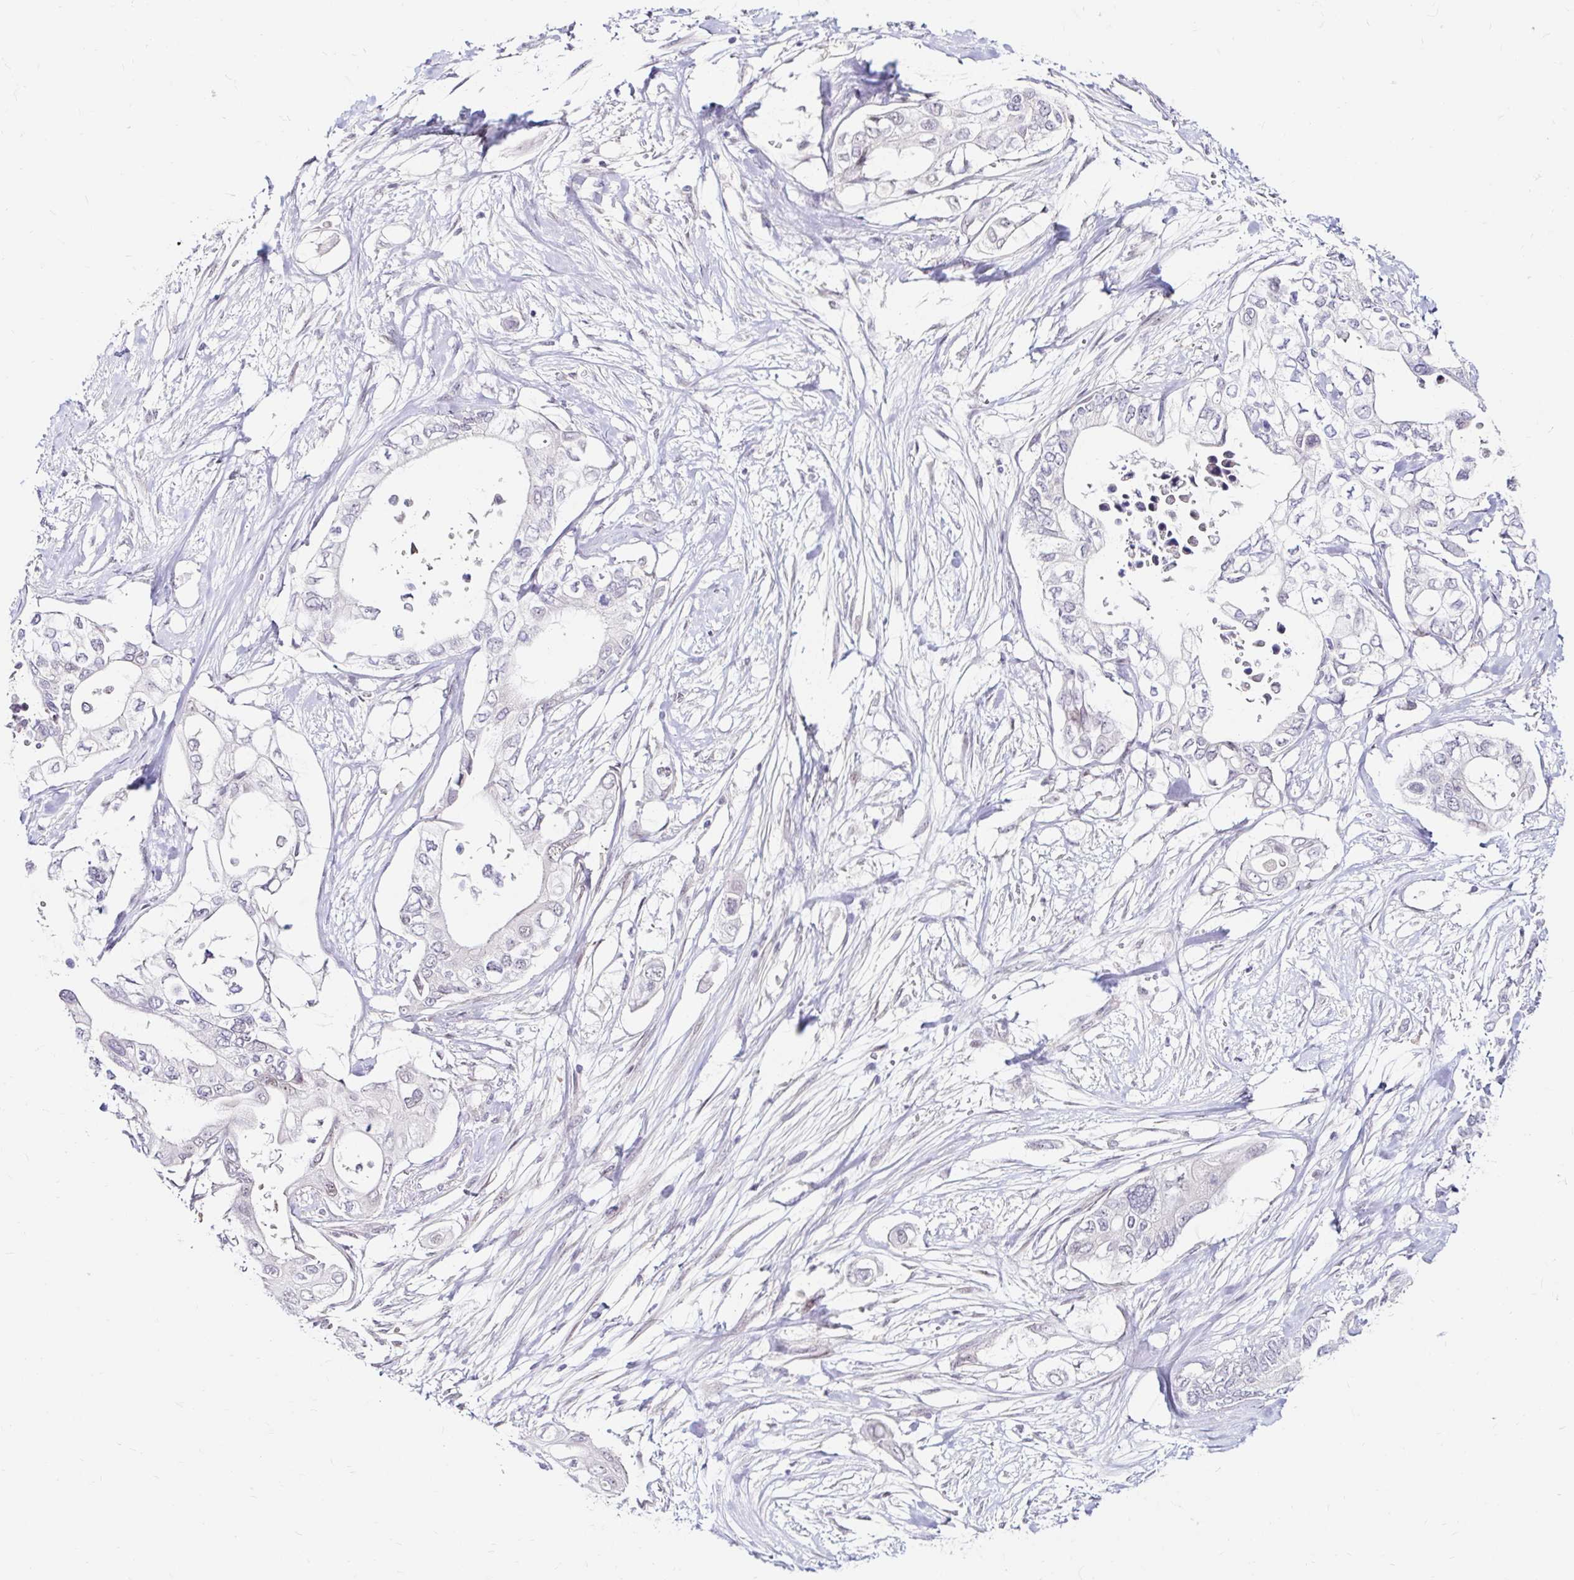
{"staining": {"intensity": "negative", "quantity": "none", "location": "none"}, "tissue": "pancreatic cancer", "cell_type": "Tumor cells", "image_type": "cancer", "snomed": [{"axis": "morphology", "description": "Adenocarcinoma, NOS"}, {"axis": "topography", "description": "Pancreas"}], "caption": "The histopathology image reveals no staining of tumor cells in pancreatic adenocarcinoma.", "gene": "GUCY1A1", "patient": {"sex": "female", "age": 63}}